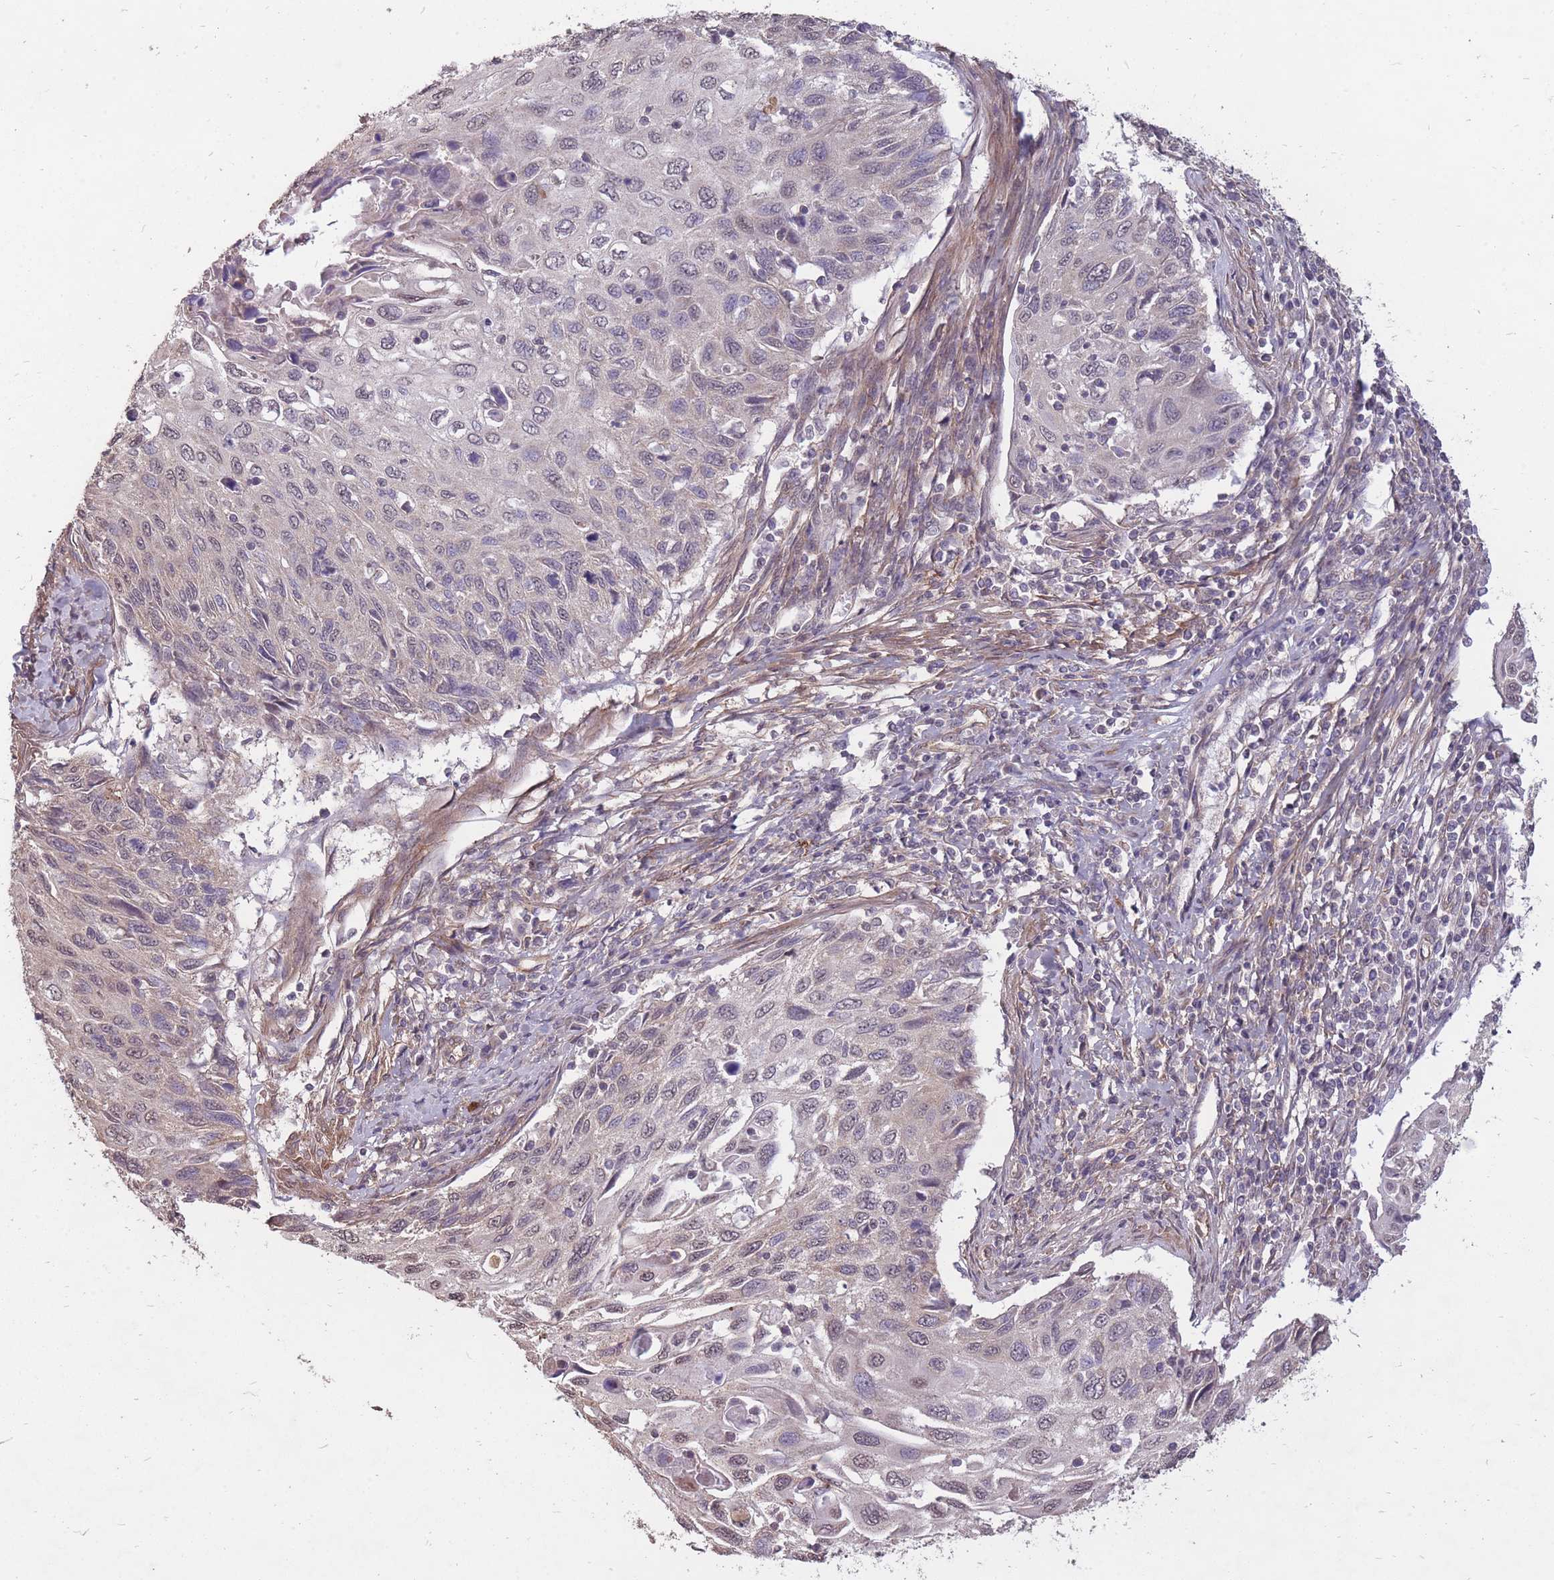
{"staining": {"intensity": "negative", "quantity": "none", "location": "none"}, "tissue": "cervical cancer", "cell_type": "Tumor cells", "image_type": "cancer", "snomed": [{"axis": "morphology", "description": "Squamous cell carcinoma, NOS"}, {"axis": "topography", "description": "Cervix"}], "caption": "Immunohistochemical staining of human squamous cell carcinoma (cervical) exhibits no significant expression in tumor cells.", "gene": "DYNC1LI2", "patient": {"sex": "female", "age": 70}}